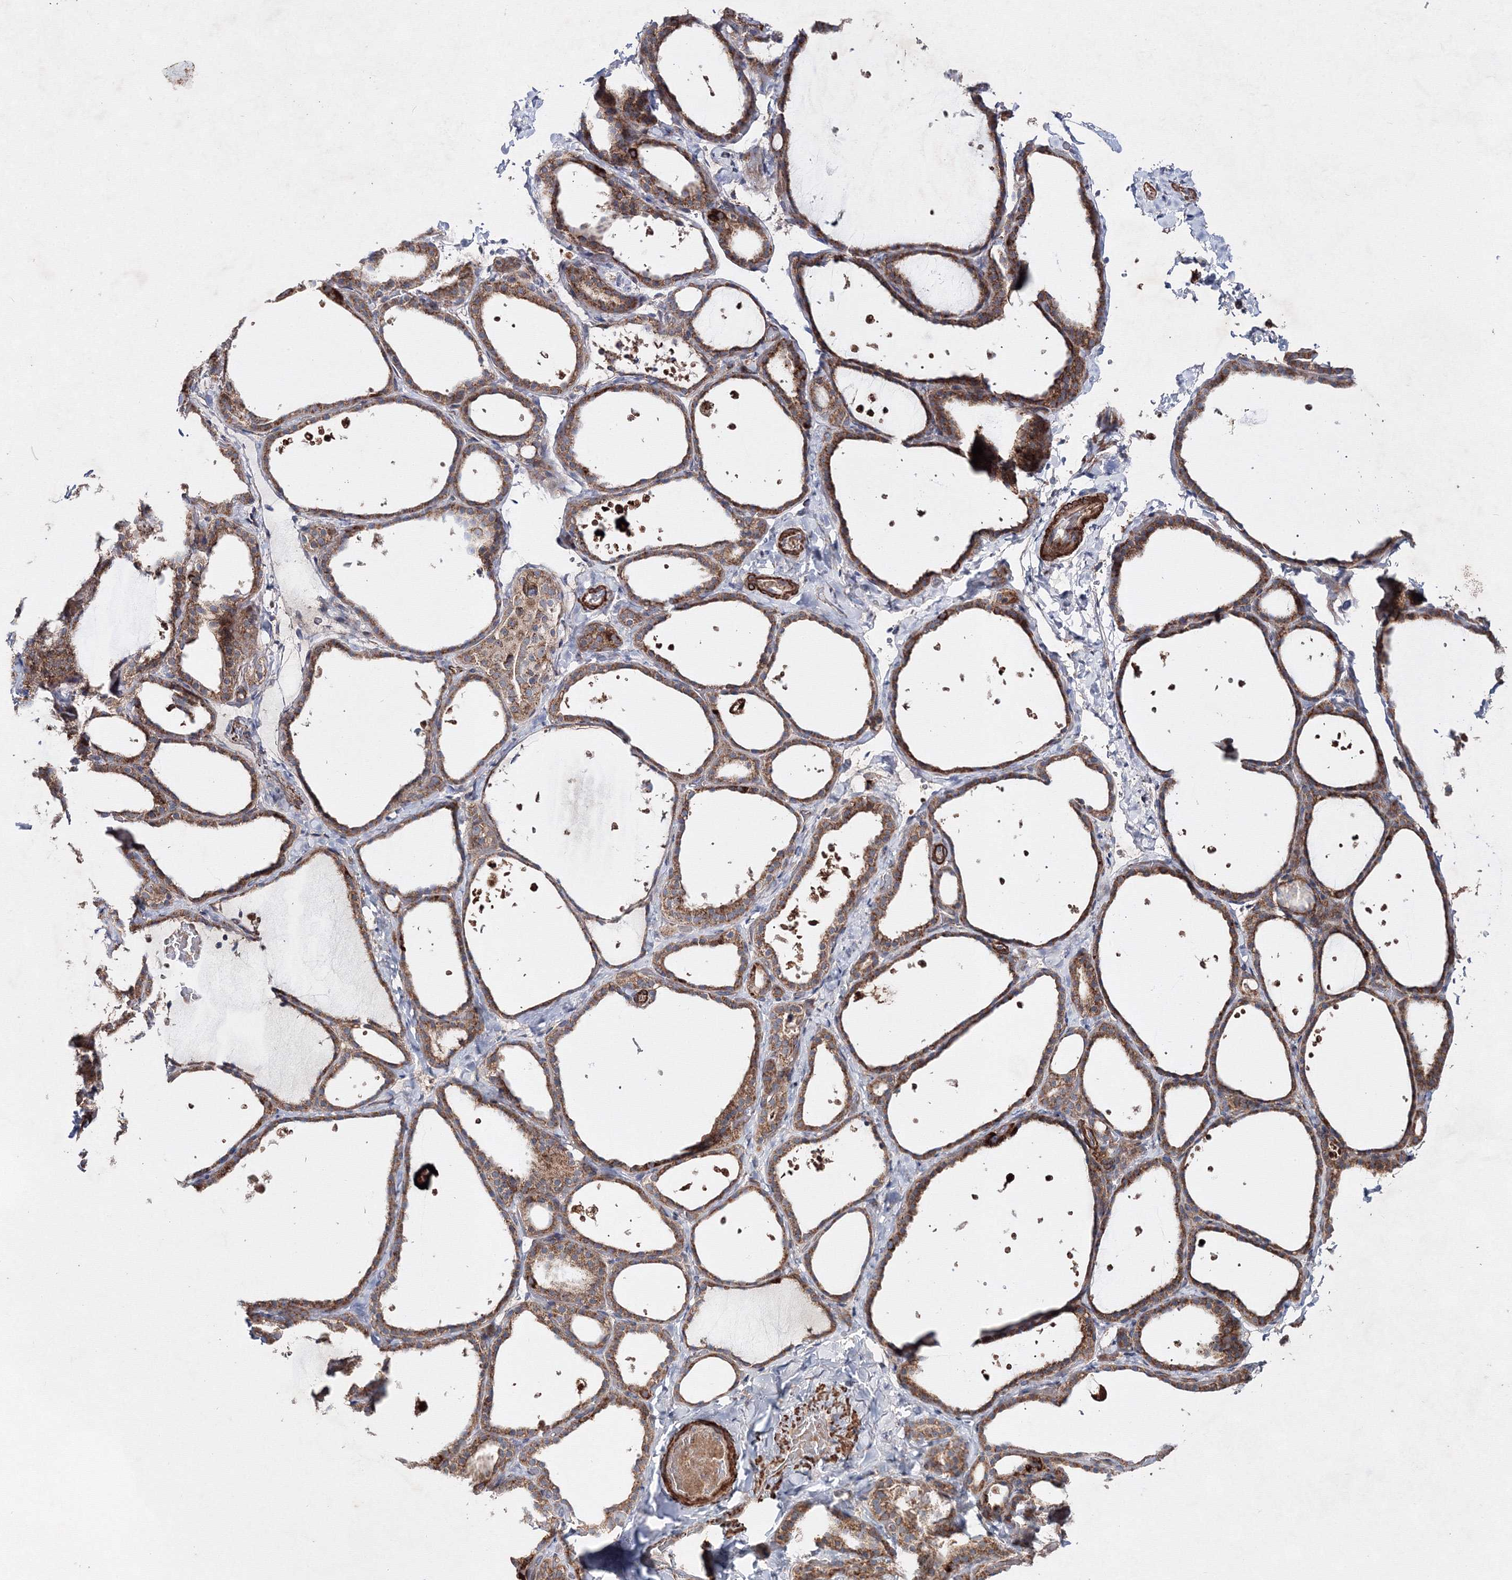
{"staining": {"intensity": "moderate", "quantity": ">75%", "location": "cytoplasmic/membranous"}, "tissue": "thyroid gland", "cell_type": "Glandular cells", "image_type": "normal", "snomed": [{"axis": "morphology", "description": "Normal tissue, NOS"}, {"axis": "topography", "description": "Thyroid gland"}], "caption": "The histopathology image displays staining of unremarkable thyroid gland, revealing moderate cytoplasmic/membranous protein positivity (brown color) within glandular cells.", "gene": "GFM1", "patient": {"sex": "female", "age": 44}}